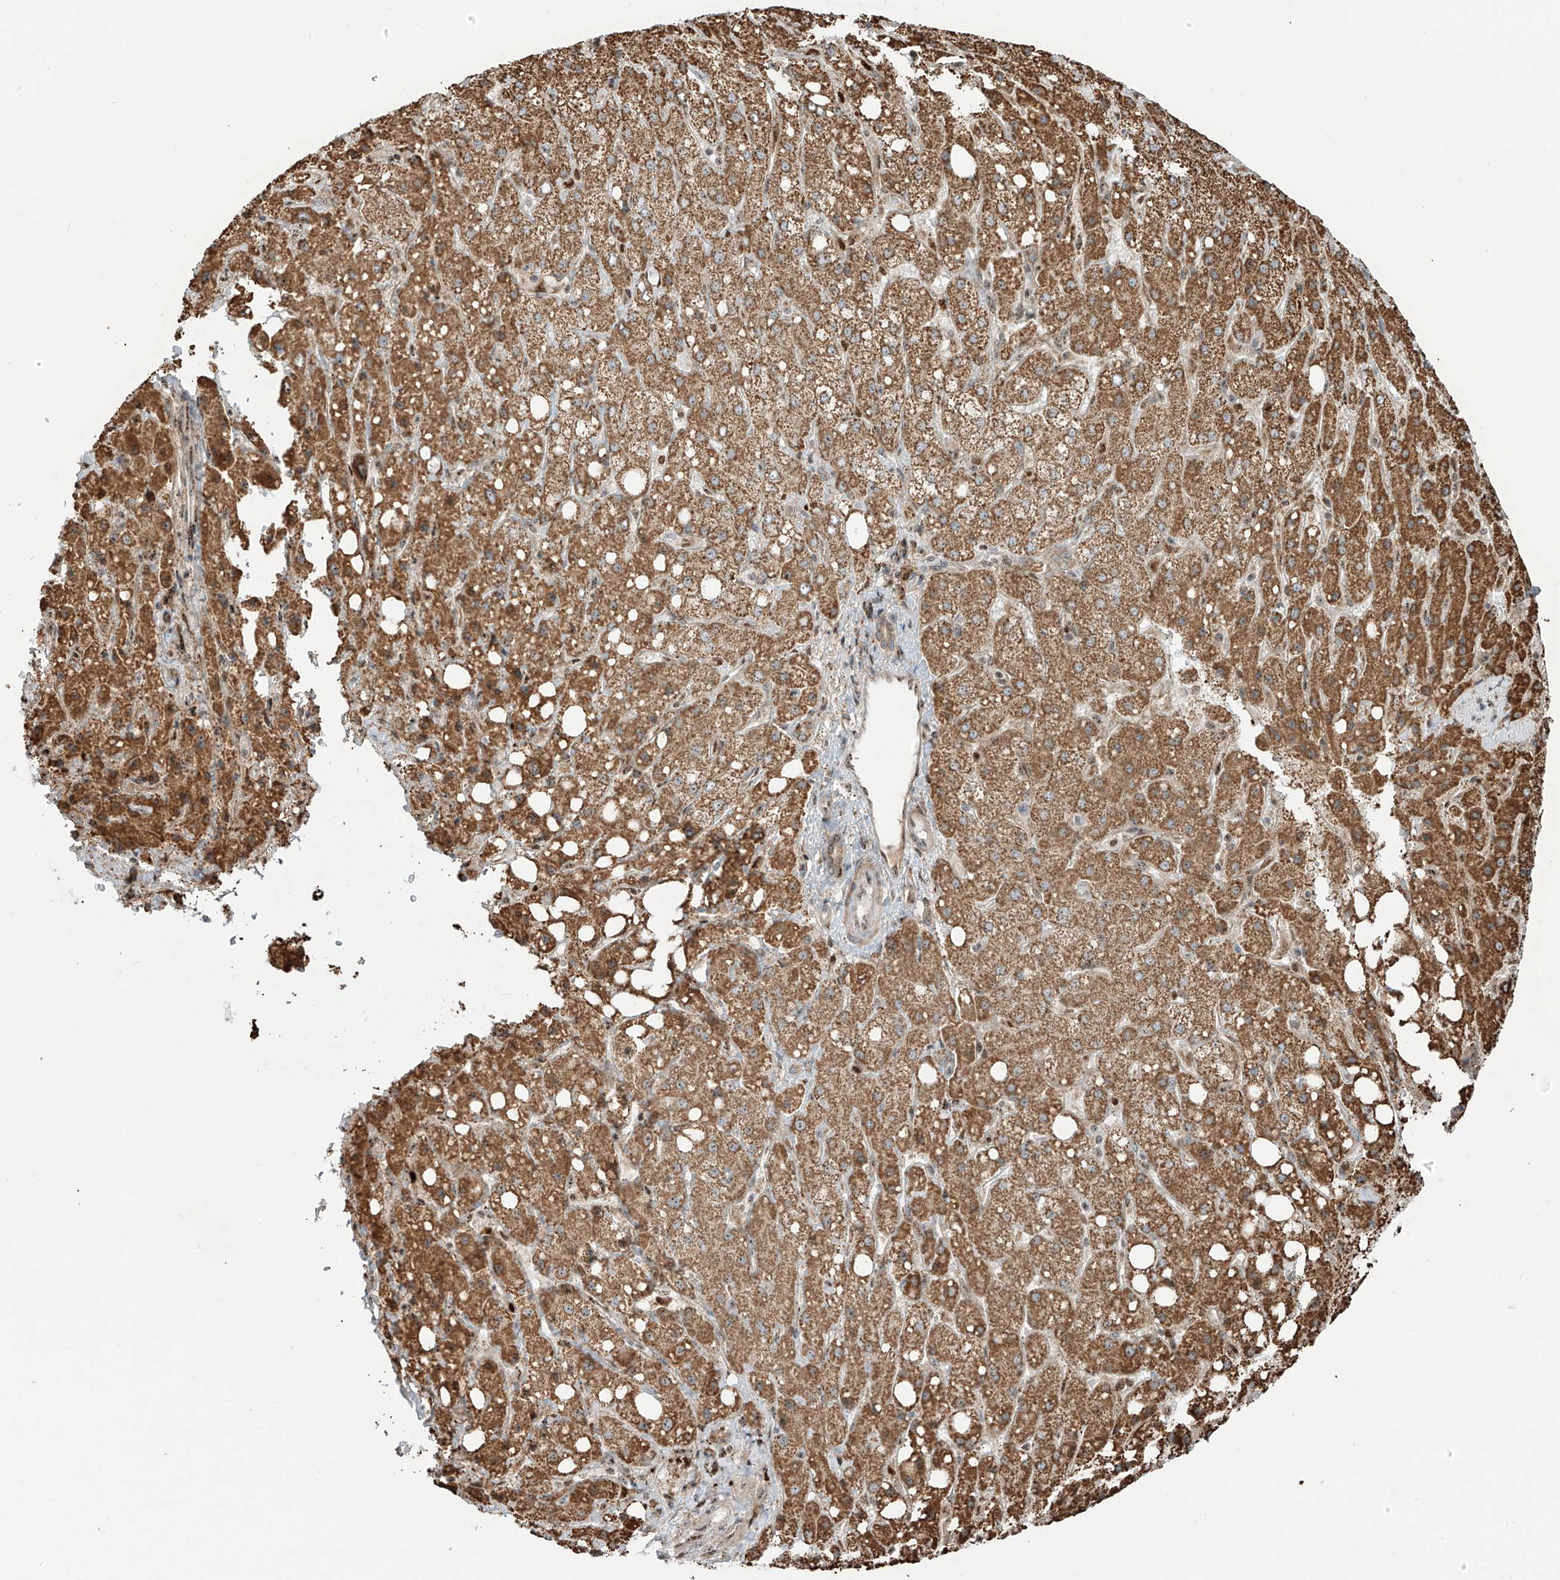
{"staining": {"intensity": "moderate", "quantity": "25%-75%", "location": "cytoplasmic/membranous"}, "tissue": "liver cancer", "cell_type": "Tumor cells", "image_type": "cancer", "snomed": [{"axis": "morphology", "description": "Carcinoma, Hepatocellular, NOS"}, {"axis": "topography", "description": "Liver"}], "caption": "Protein expression analysis of liver hepatocellular carcinoma exhibits moderate cytoplasmic/membranous positivity in about 25%-75% of tumor cells.", "gene": "ZBTB8A", "patient": {"sex": "male", "age": 80}}